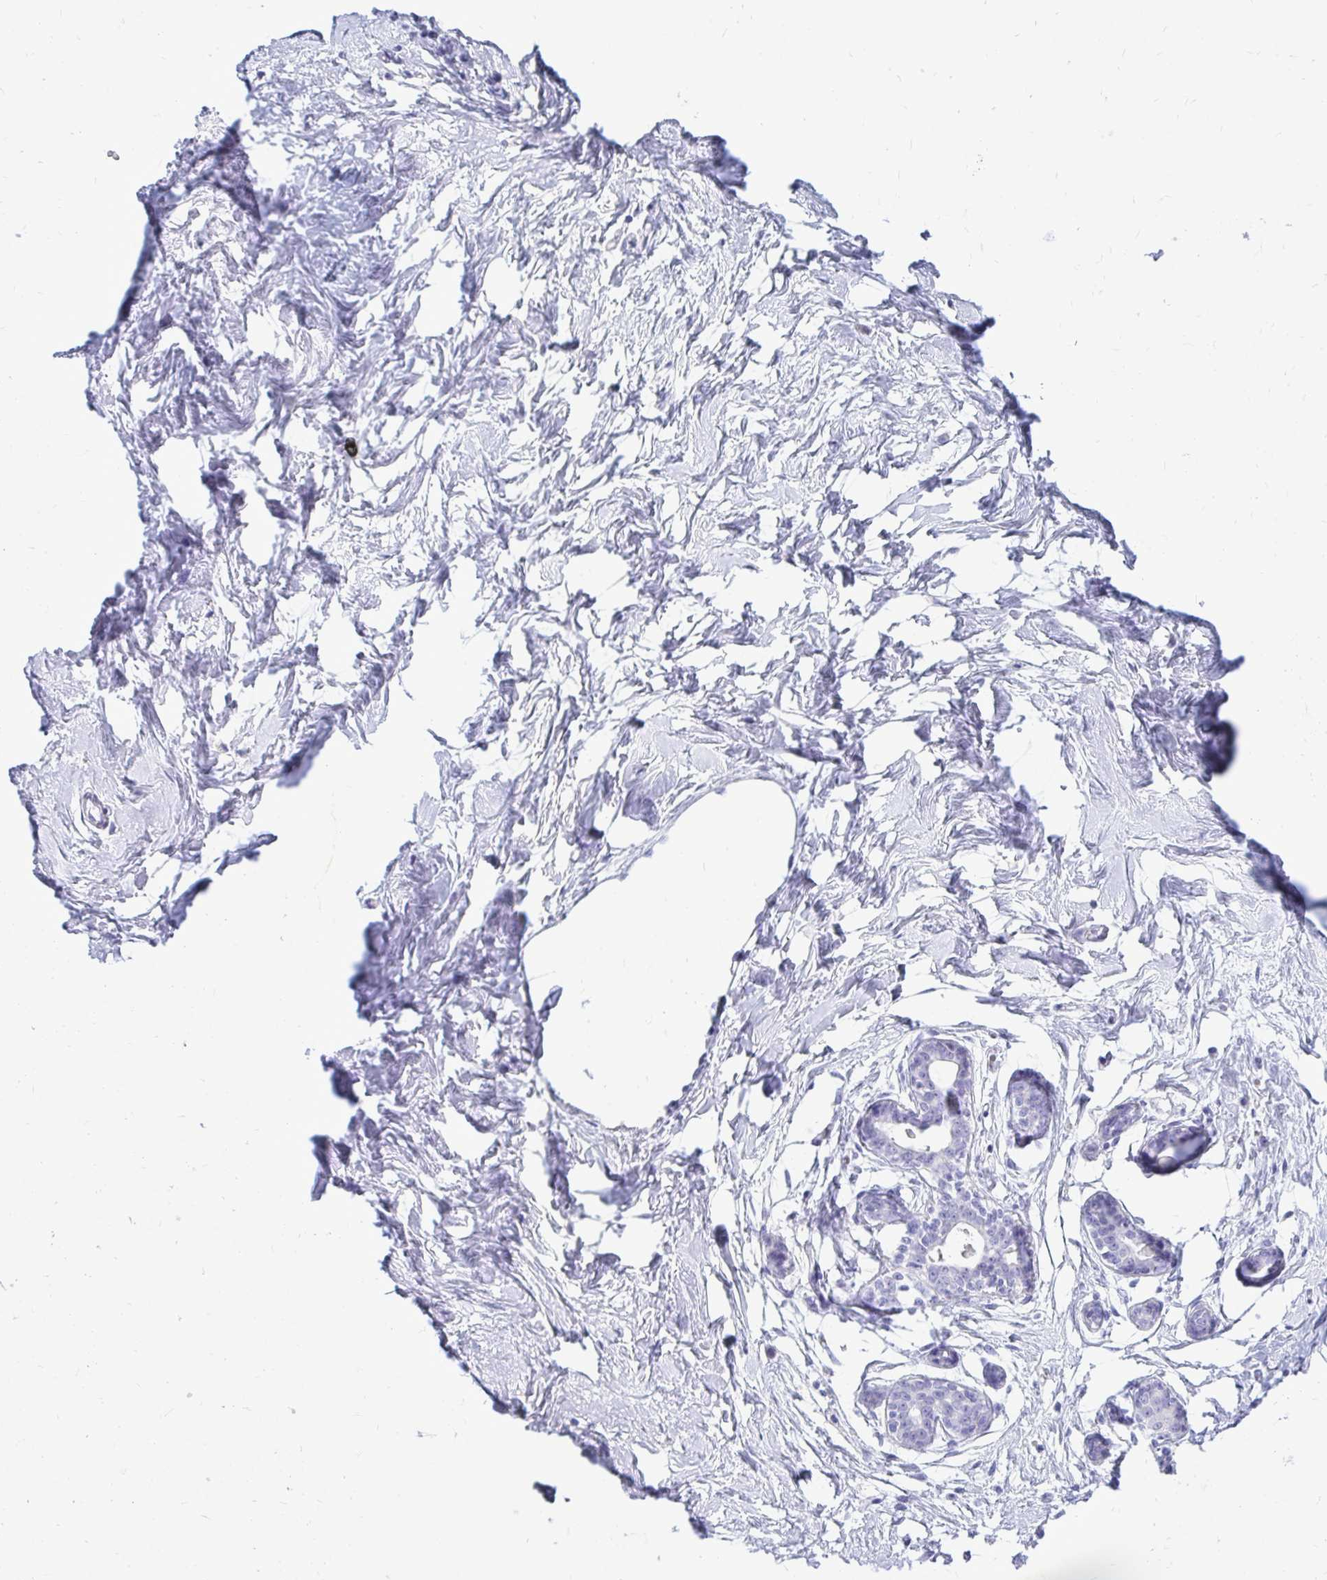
{"staining": {"intensity": "negative", "quantity": "none", "location": "none"}, "tissue": "breast", "cell_type": "Adipocytes", "image_type": "normal", "snomed": [{"axis": "morphology", "description": "Normal tissue, NOS"}, {"axis": "topography", "description": "Breast"}], "caption": "A photomicrograph of breast stained for a protein displays no brown staining in adipocytes.", "gene": "NANOGNB", "patient": {"sex": "female", "age": 45}}